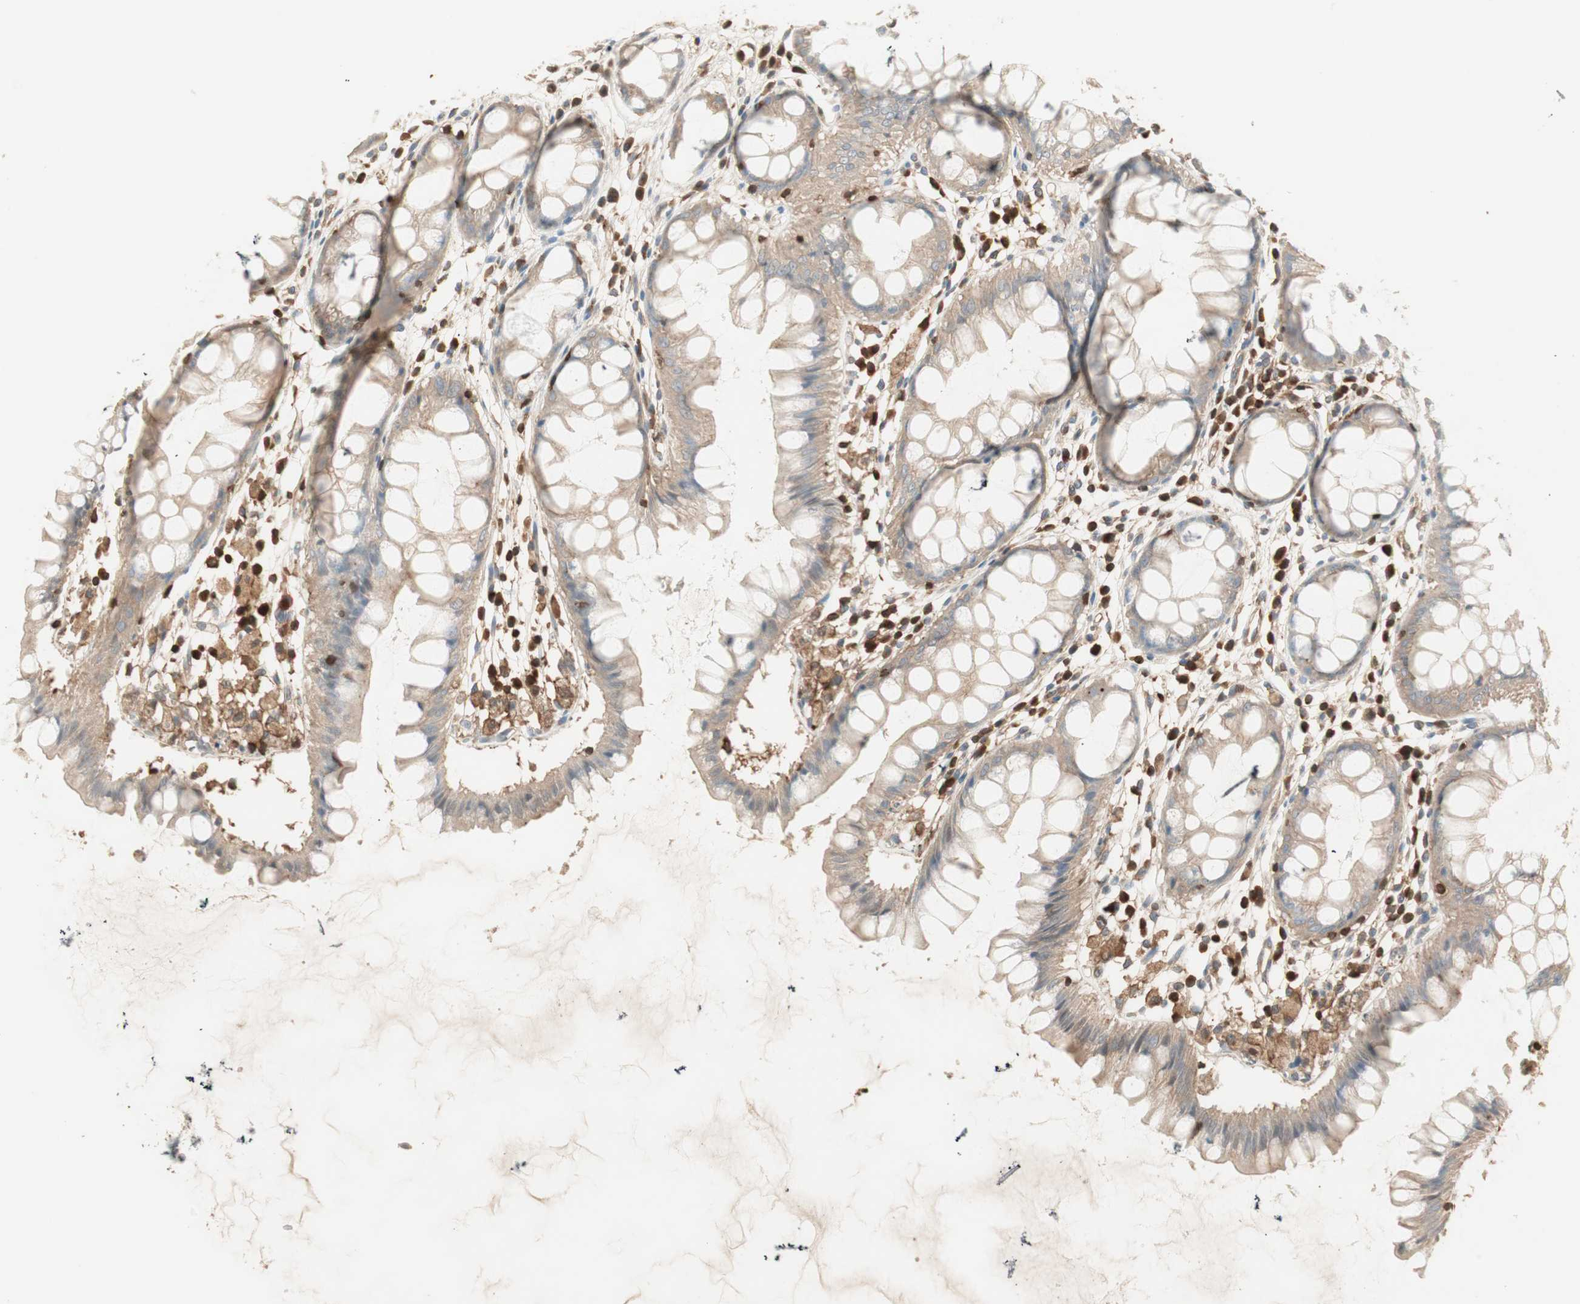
{"staining": {"intensity": "weak", "quantity": "25%-75%", "location": "cytoplasmic/membranous"}, "tissue": "rectum", "cell_type": "Glandular cells", "image_type": "normal", "snomed": [{"axis": "morphology", "description": "Normal tissue, NOS"}, {"axis": "morphology", "description": "Adenocarcinoma, NOS"}, {"axis": "topography", "description": "Rectum"}], "caption": "Immunohistochemistry (IHC) of benign human rectum displays low levels of weak cytoplasmic/membranous positivity in approximately 25%-75% of glandular cells.", "gene": "CRLF3", "patient": {"sex": "female", "age": 65}}